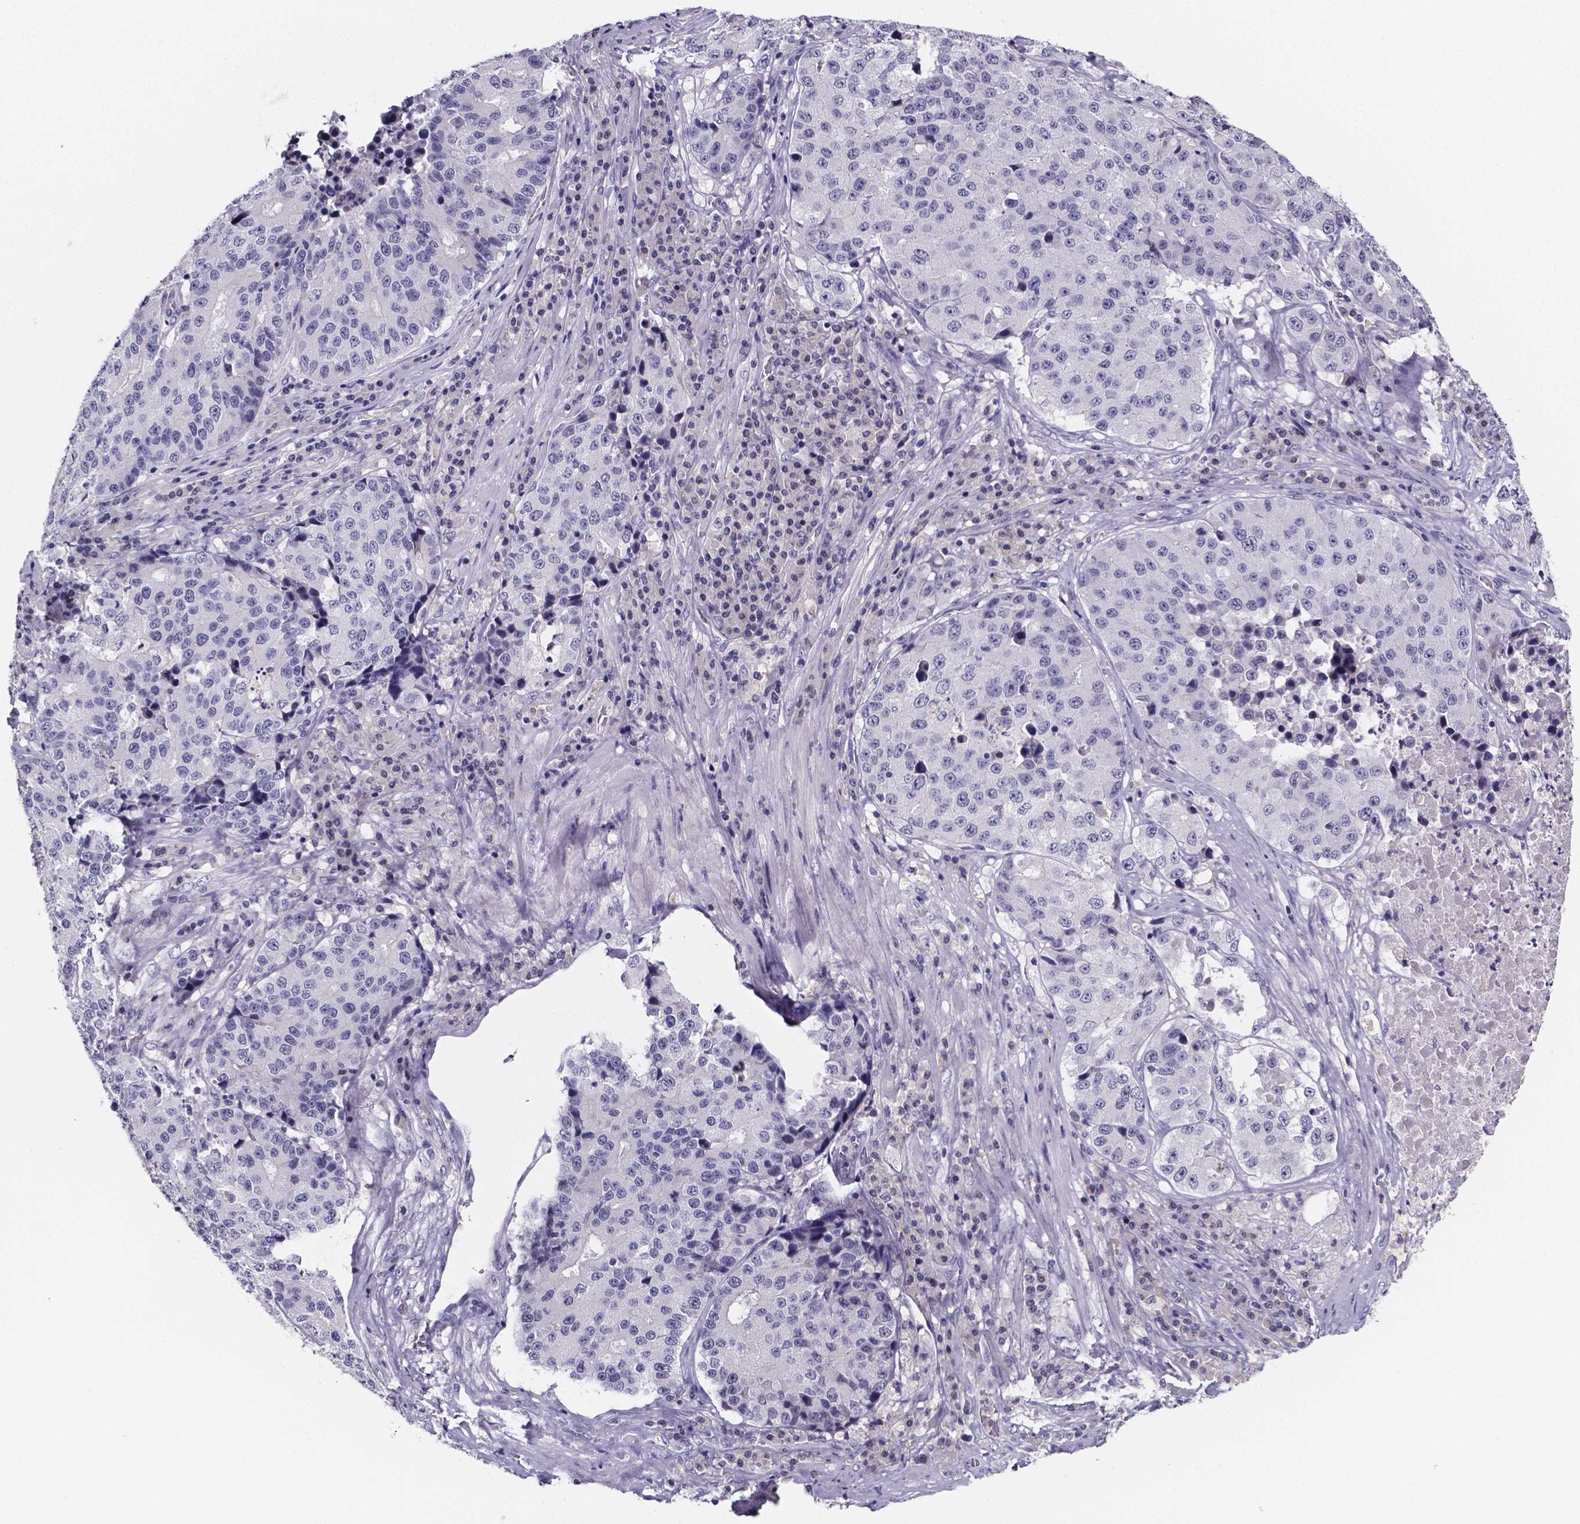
{"staining": {"intensity": "negative", "quantity": "none", "location": "none"}, "tissue": "stomach cancer", "cell_type": "Tumor cells", "image_type": "cancer", "snomed": [{"axis": "morphology", "description": "Adenocarcinoma, NOS"}, {"axis": "topography", "description": "Stomach"}], "caption": "The immunohistochemistry micrograph has no significant positivity in tumor cells of stomach cancer (adenocarcinoma) tissue. The staining is performed using DAB (3,3'-diaminobenzidine) brown chromogen with nuclei counter-stained in using hematoxylin.", "gene": "IZUMO1", "patient": {"sex": "male", "age": 71}}